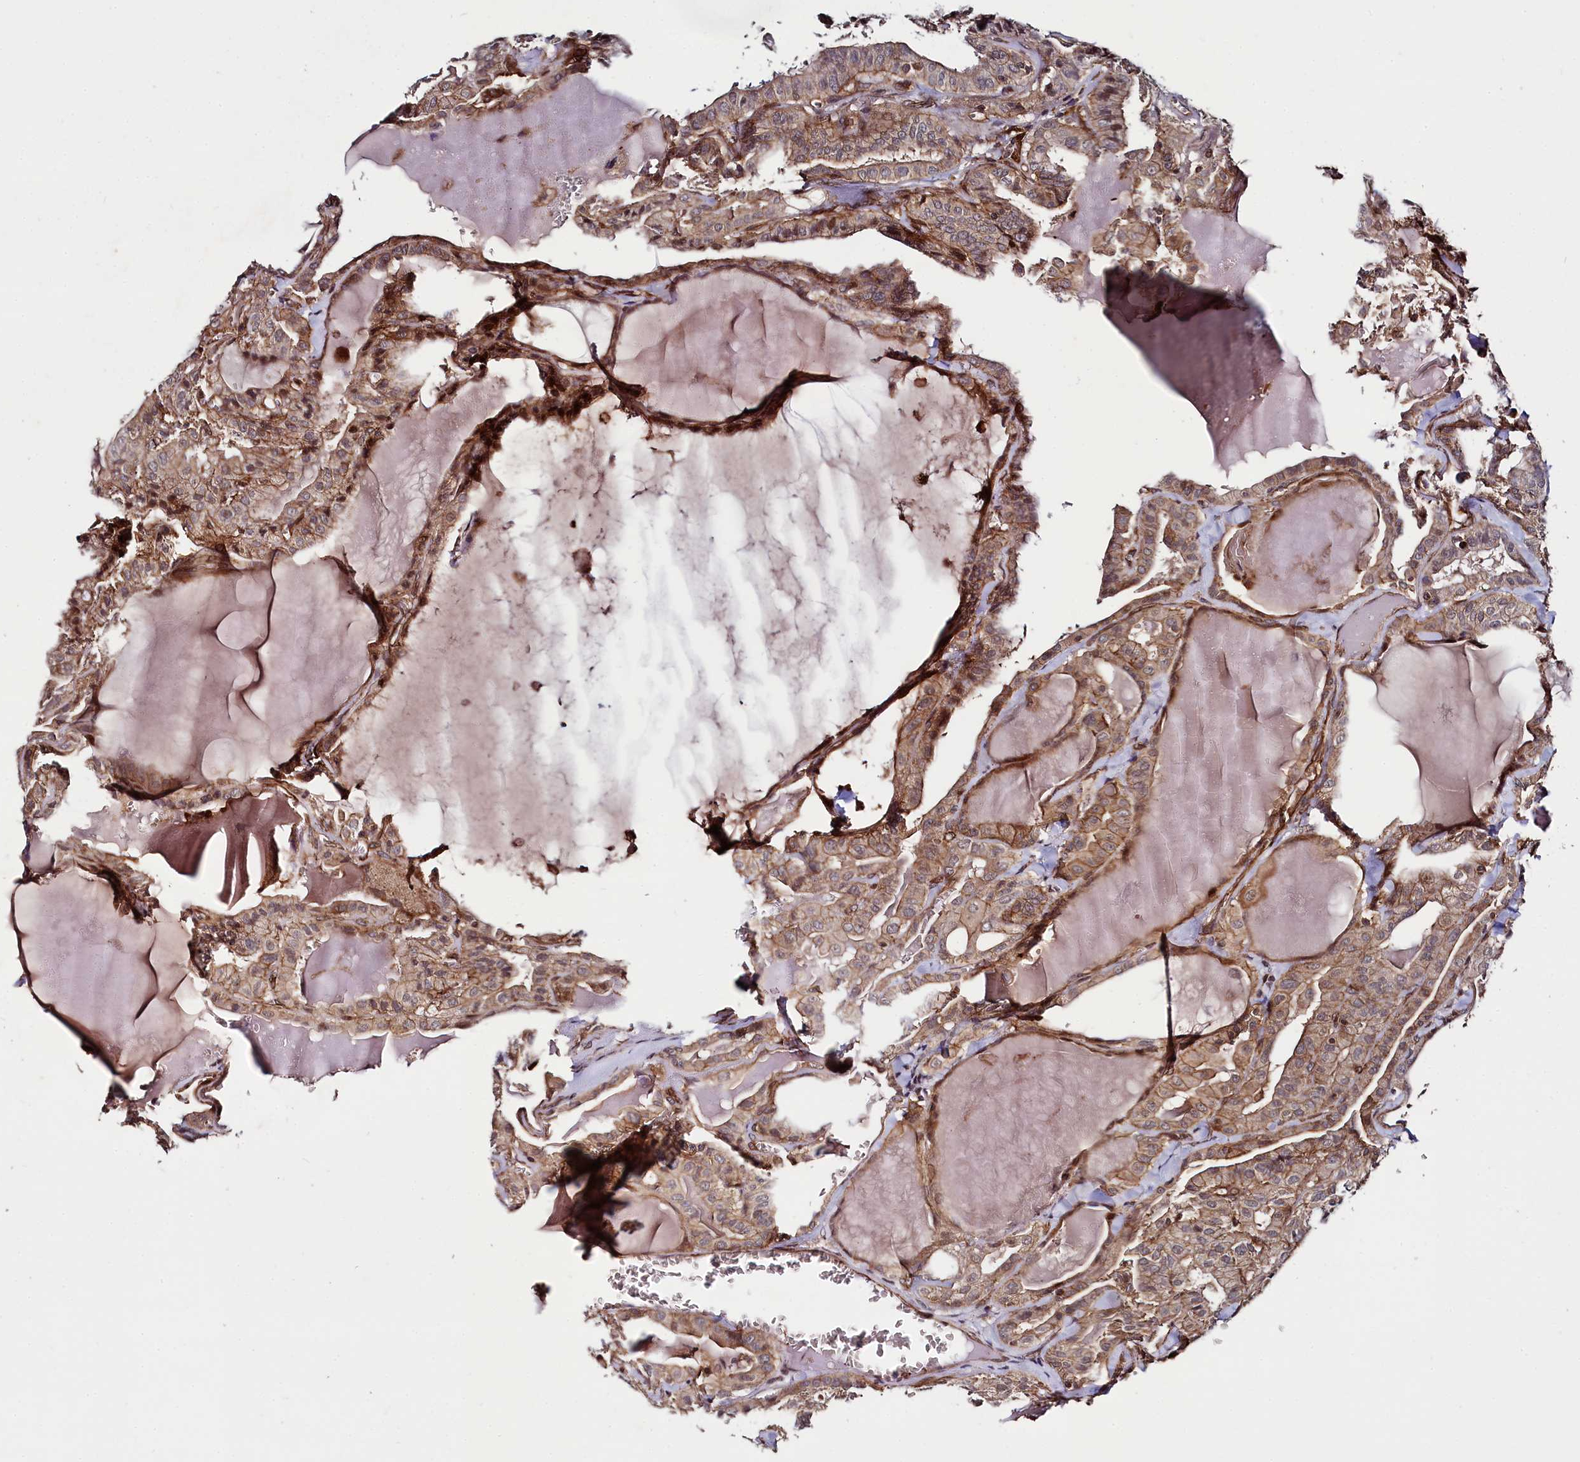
{"staining": {"intensity": "moderate", "quantity": ">75%", "location": "cytoplasmic/membranous"}, "tissue": "thyroid cancer", "cell_type": "Tumor cells", "image_type": "cancer", "snomed": [{"axis": "morphology", "description": "Papillary adenocarcinoma, NOS"}, {"axis": "topography", "description": "Thyroid gland"}], "caption": "Thyroid cancer (papillary adenocarcinoma) was stained to show a protein in brown. There is medium levels of moderate cytoplasmic/membranous positivity in about >75% of tumor cells. The staining is performed using DAB (3,3'-diaminobenzidine) brown chromogen to label protein expression. The nuclei are counter-stained blue using hematoxylin.", "gene": "SVIP", "patient": {"sex": "male", "age": 52}}